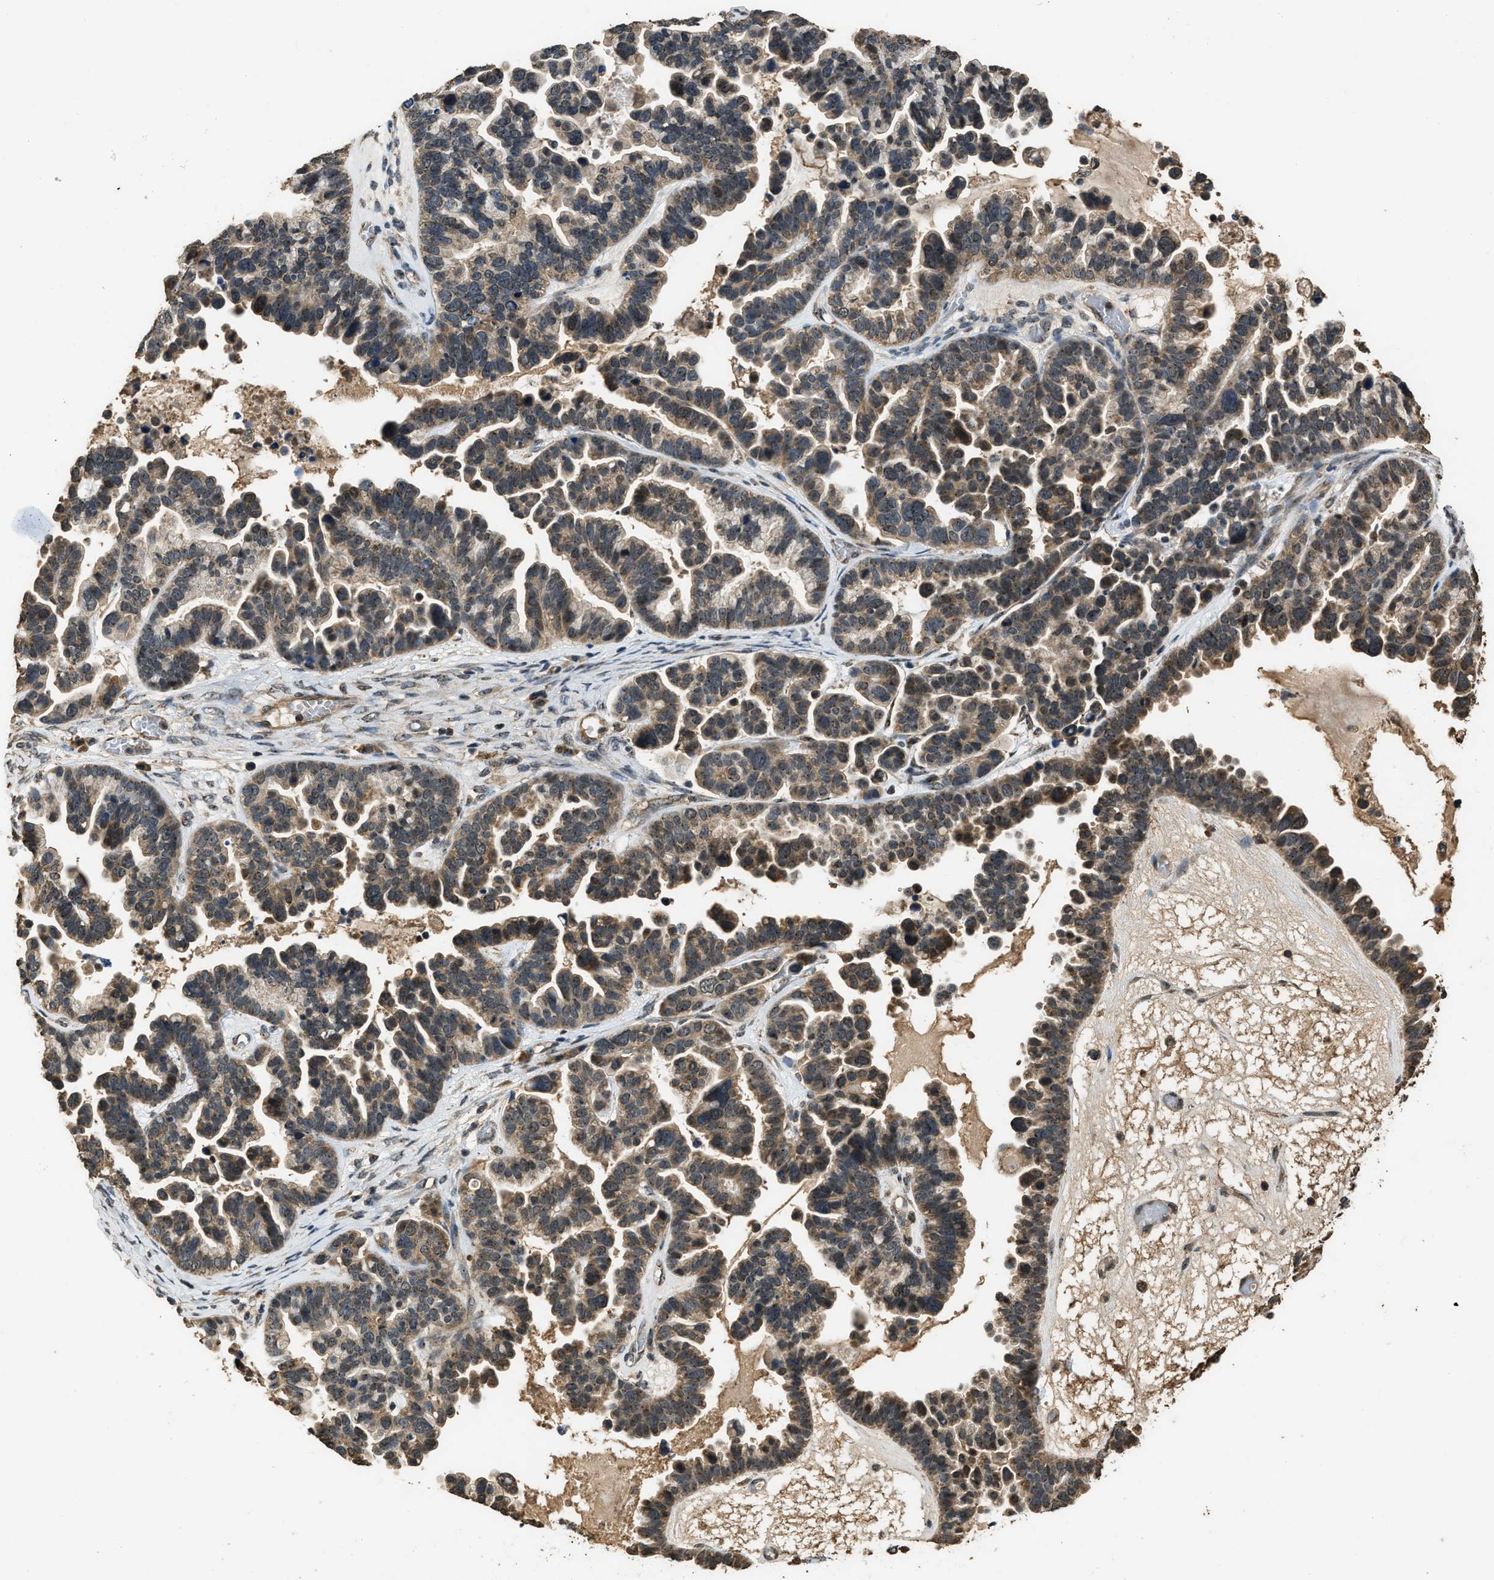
{"staining": {"intensity": "moderate", "quantity": ">75%", "location": "cytoplasmic/membranous,nuclear"}, "tissue": "ovarian cancer", "cell_type": "Tumor cells", "image_type": "cancer", "snomed": [{"axis": "morphology", "description": "Cystadenocarcinoma, serous, NOS"}, {"axis": "topography", "description": "Ovary"}], "caption": "Immunohistochemistry staining of serous cystadenocarcinoma (ovarian), which demonstrates medium levels of moderate cytoplasmic/membranous and nuclear staining in about >75% of tumor cells indicating moderate cytoplasmic/membranous and nuclear protein staining. The staining was performed using DAB (brown) for protein detection and nuclei were counterstained in hematoxylin (blue).", "gene": "DENND6B", "patient": {"sex": "female", "age": 56}}